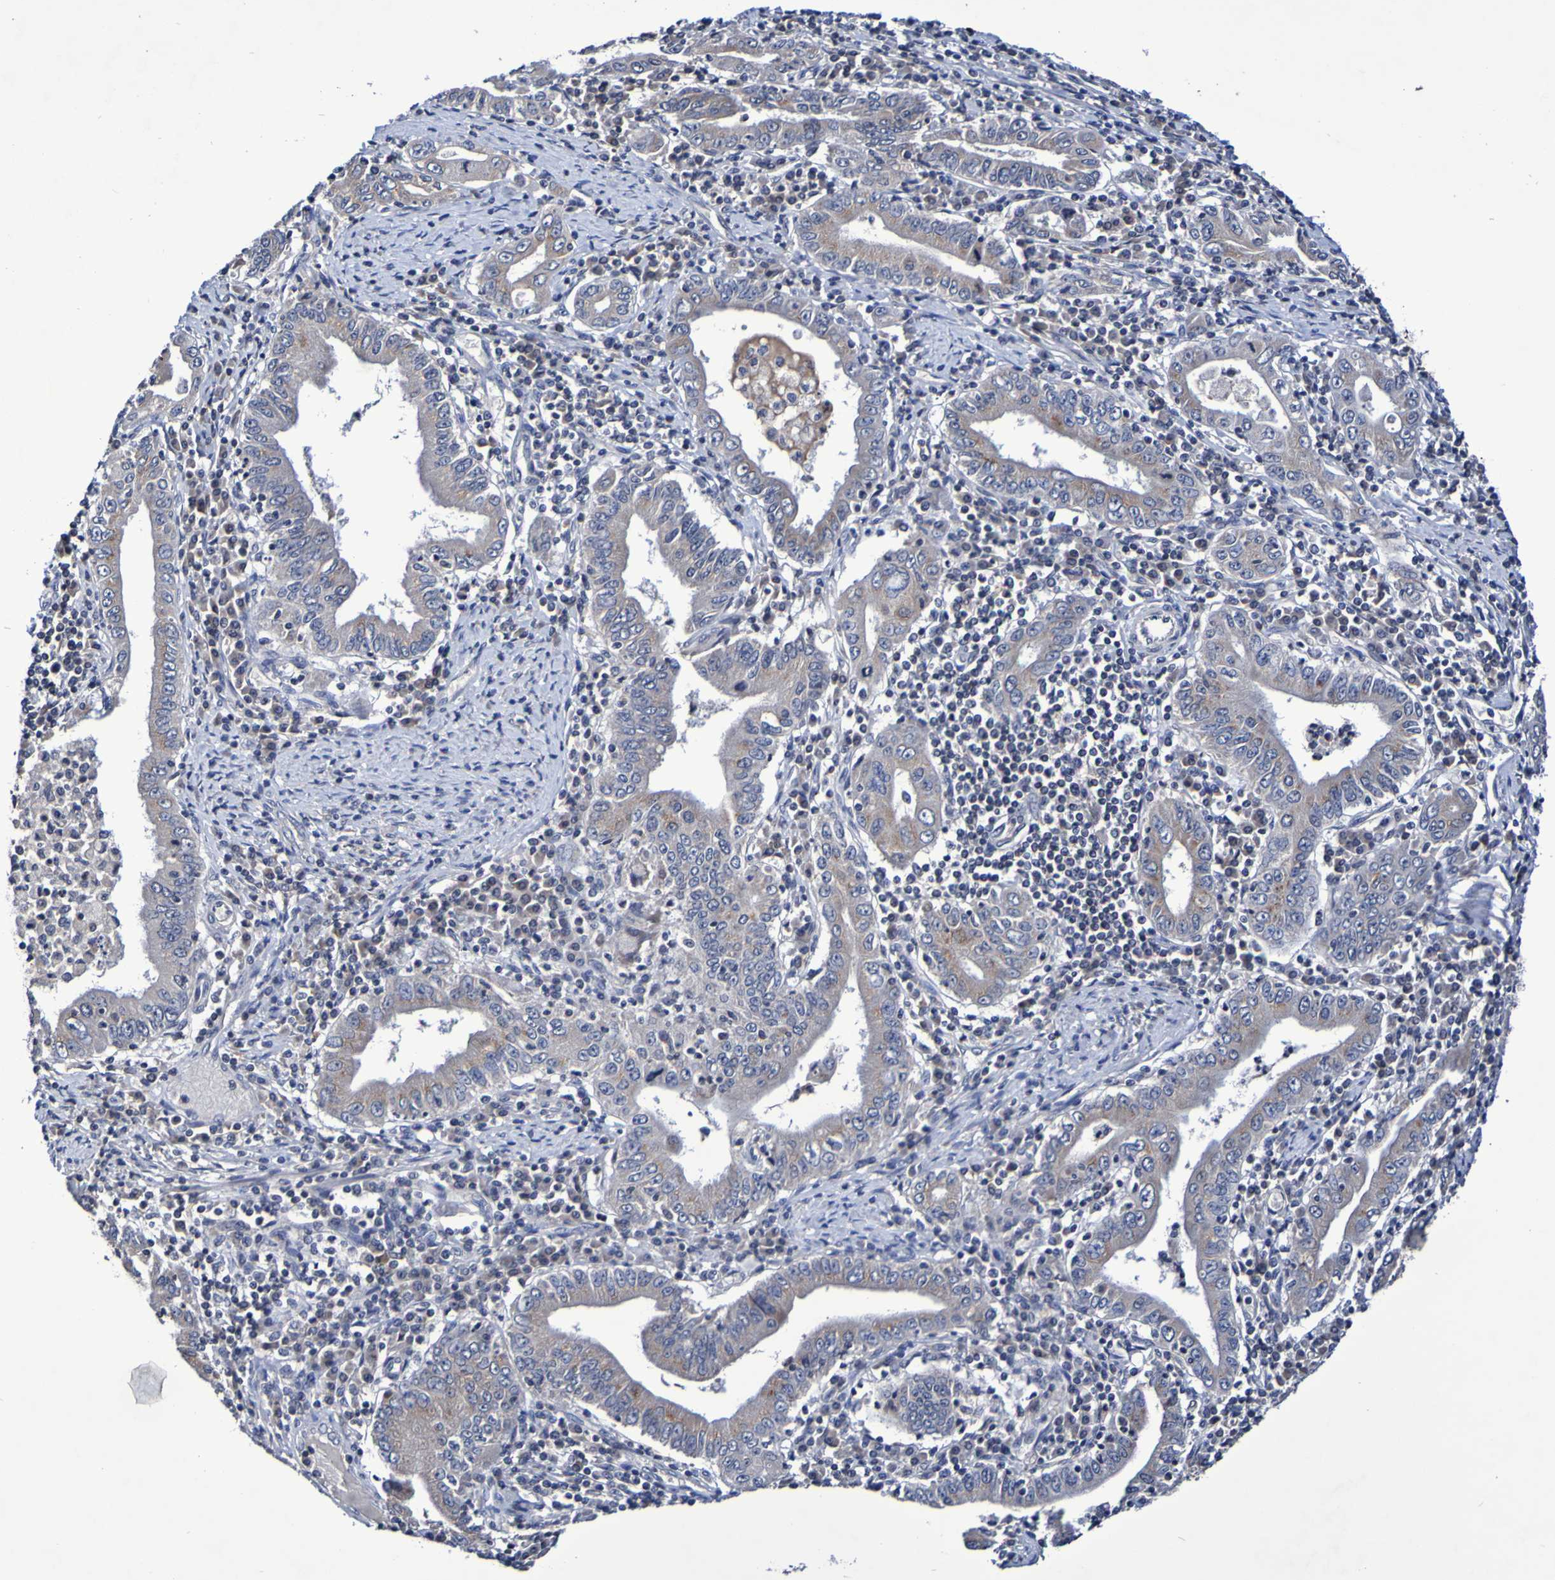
{"staining": {"intensity": "moderate", "quantity": "<25%", "location": "cytoplasmic/membranous"}, "tissue": "stomach cancer", "cell_type": "Tumor cells", "image_type": "cancer", "snomed": [{"axis": "morphology", "description": "Normal tissue, NOS"}, {"axis": "morphology", "description": "Adenocarcinoma, NOS"}, {"axis": "topography", "description": "Esophagus"}, {"axis": "topography", "description": "Stomach, upper"}, {"axis": "topography", "description": "Peripheral nerve tissue"}], "caption": "An IHC micrograph of tumor tissue is shown. Protein staining in brown labels moderate cytoplasmic/membranous positivity in stomach adenocarcinoma within tumor cells. The protein is shown in brown color, while the nuclei are stained blue.", "gene": "PTP4A2", "patient": {"sex": "male", "age": 62}}